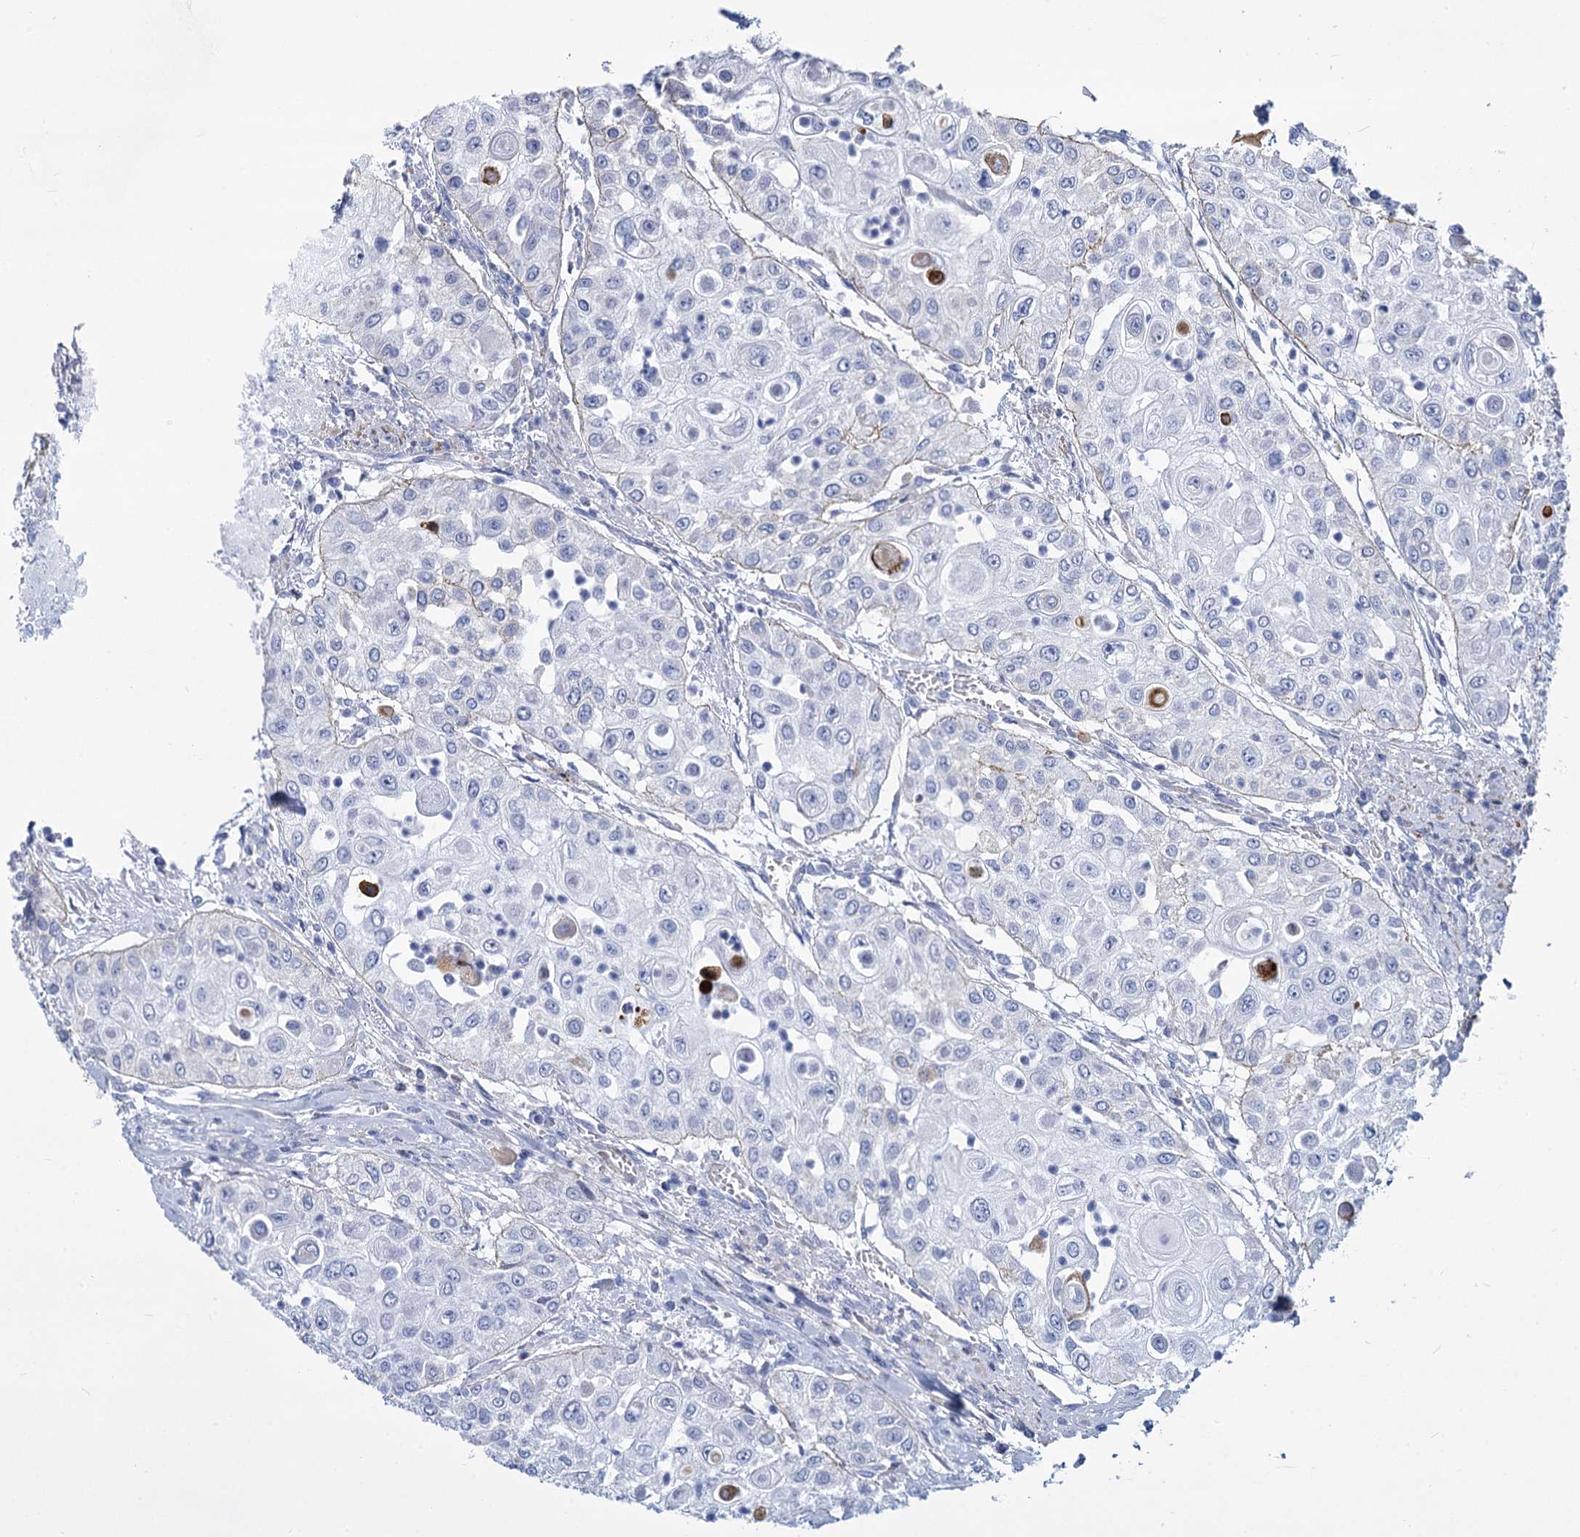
{"staining": {"intensity": "negative", "quantity": "none", "location": "none"}, "tissue": "urothelial cancer", "cell_type": "Tumor cells", "image_type": "cancer", "snomed": [{"axis": "morphology", "description": "Urothelial carcinoma, High grade"}, {"axis": "topography", "description": "Urinary bladder"}], "caption": "Photomicrograph shows no significant protein expression in tumor cells of high-grade urothelial carcinoma. (DAB immunohistochemistry with hematoxylin counter stain).", "gene": "TRIM77", "patient": {"sex": "female", "age": 79}}